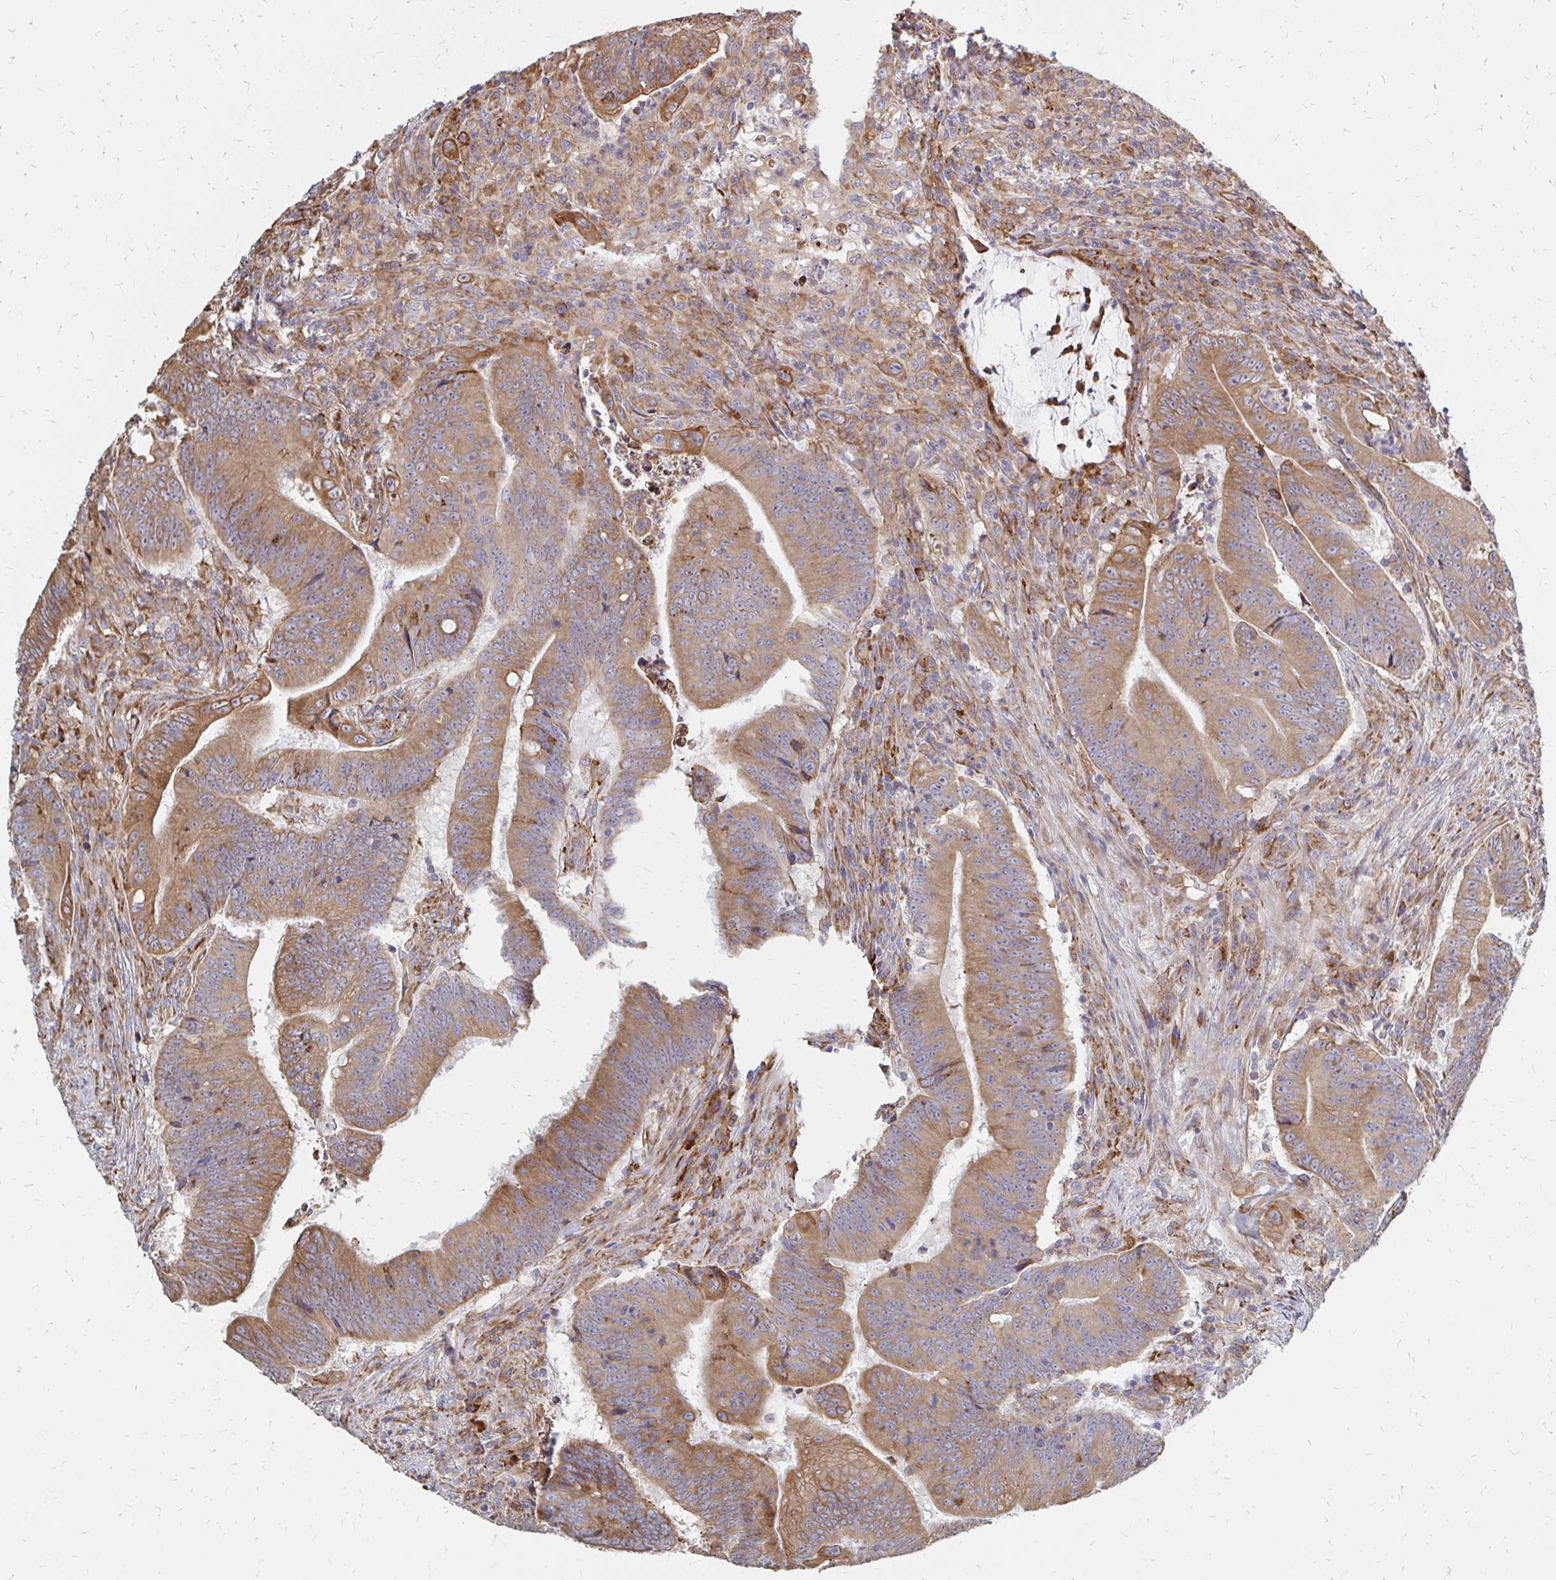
{"staining": {"intensity": "moderate", "quantity": ">75%", "location": "cytoplasmic/membranous"}, "tissue": "colorectal cancer", "cell_type": "Tumor cells", "image_type": "cancer", "snomed": [{"axis": "morphology", "description": "Adenocarcinoma, NOS"}, {"axis": "topography", "description": "Colon"}], "caption": "Colorectal cancer stained for a protein displays moderate cytoplasmic/membranous positivity in tumor cells.", "gene": "PPP1R13L", "patient": {"sex": "female", "age": 87}}